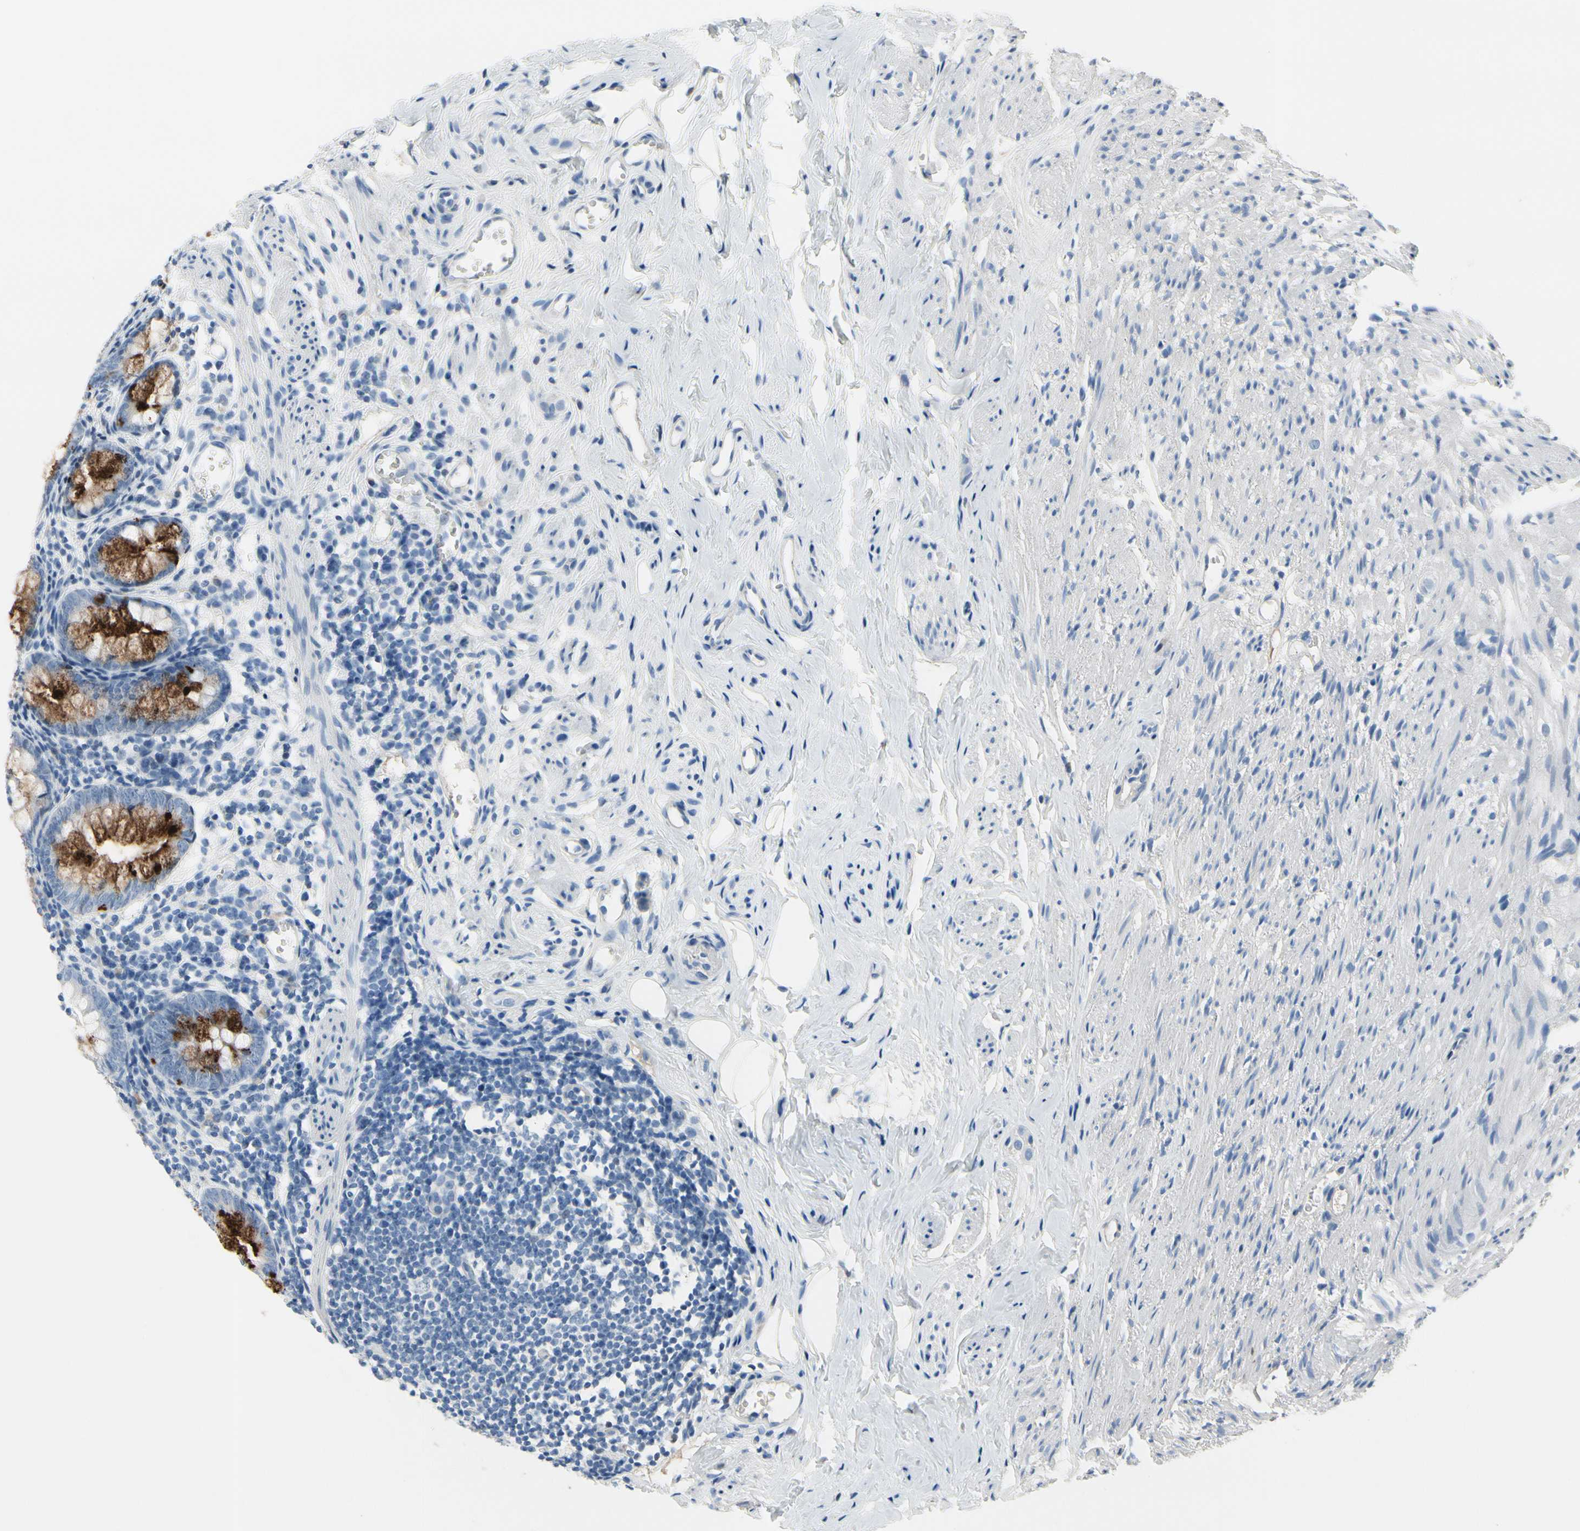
{"staining": {"intensity": "strong", "quantity": "25%-75%", "location": "cytoplasmic/membranous"}, "tissue": "appendix", "cell_type": "Glandular cells", "image_type": "normal", "snomed": [{"axis": "morphology", "description": "Normal tissue, NOS"}, {"axis": "topography", "description": "Appendix"}], "caption": "Protein expression analysis of benign appendix exhibits strong cytoplasmic/membranous positivity in approximately 25%-75% of glandular cells. Immunohistochemistry (ihc) stains the protein in brown and the nuclei are stained blue.", "gene": "MUC5B", "patient": {"sex": "female", "age": 77}}